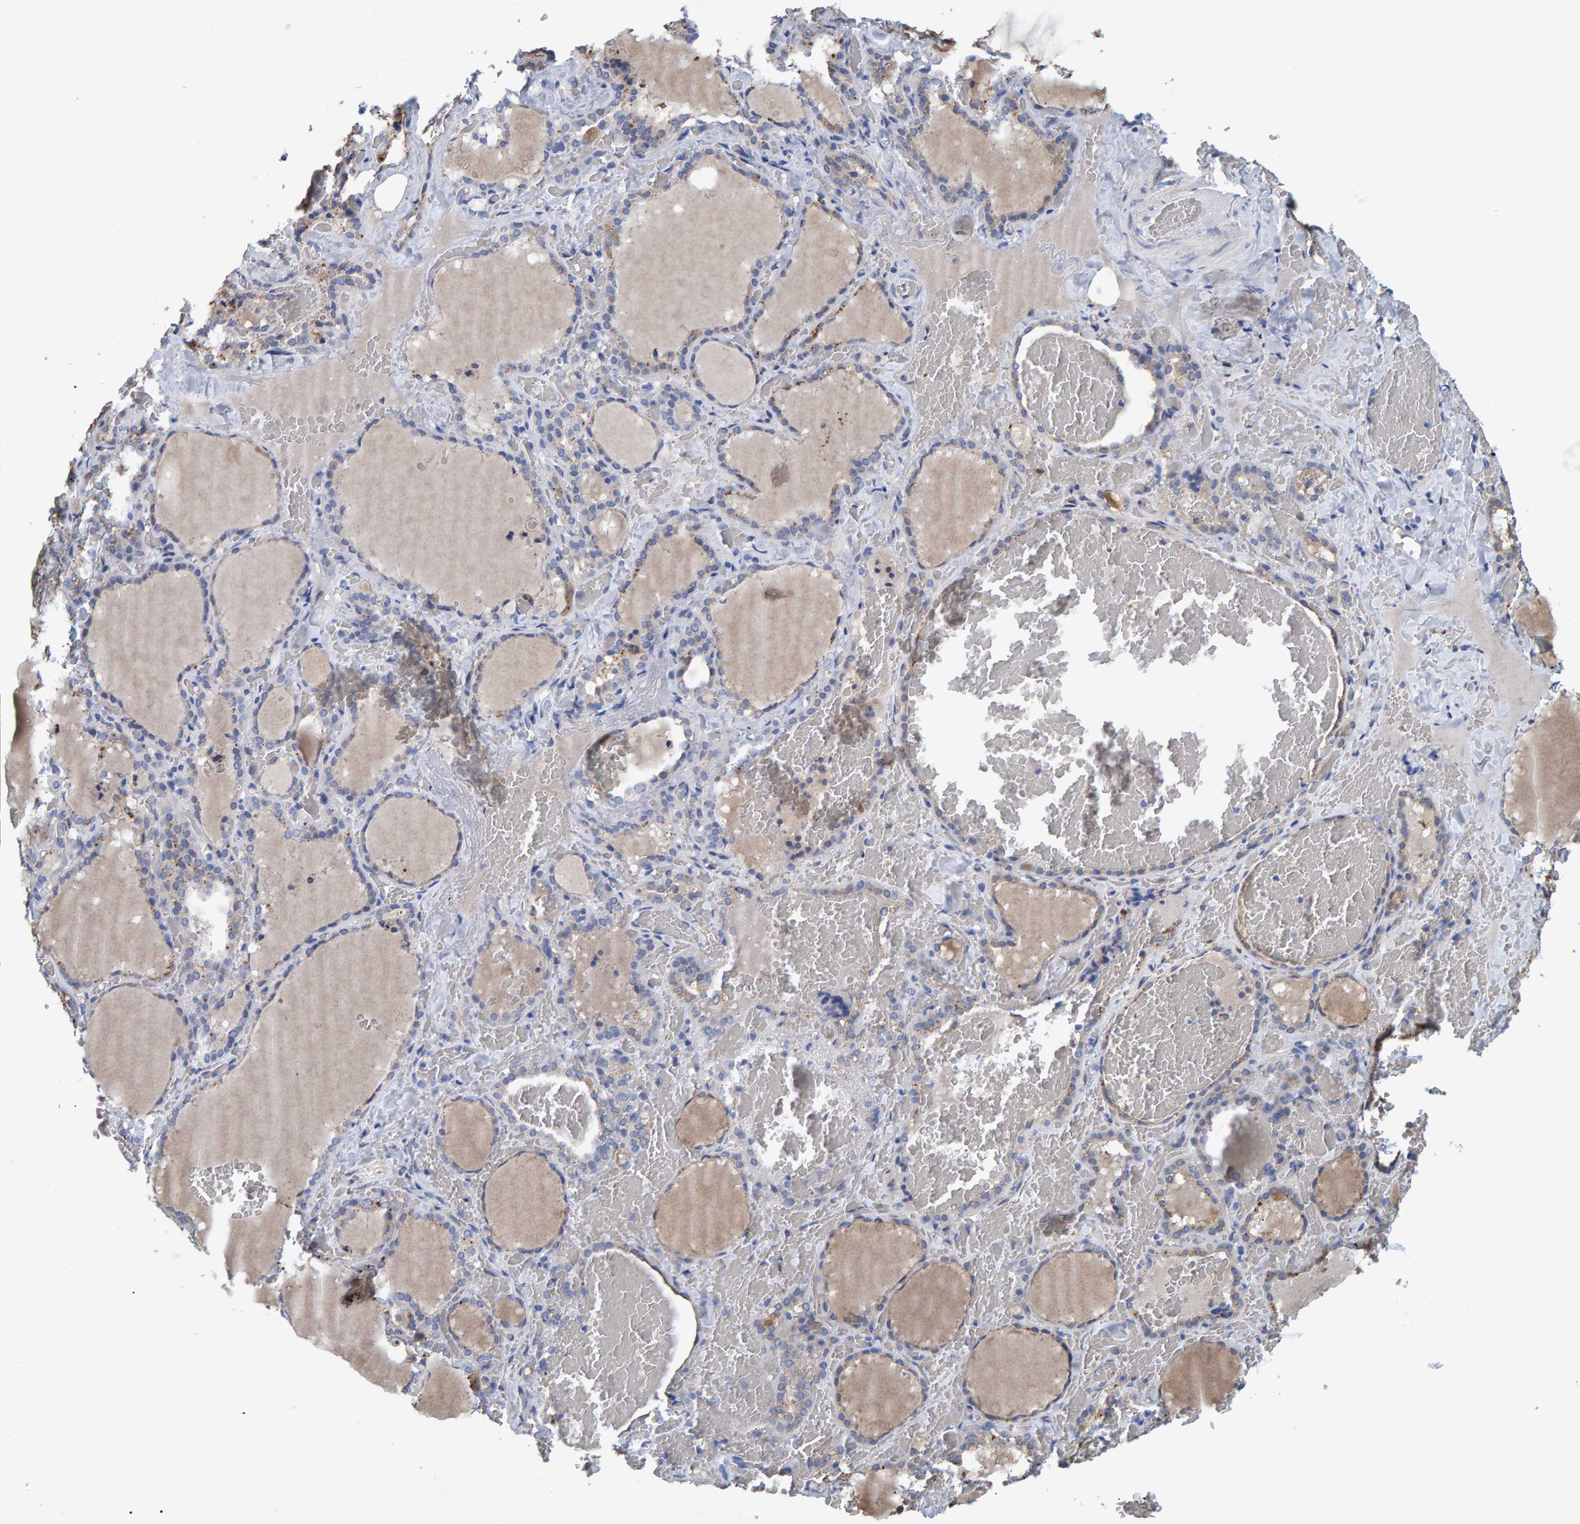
{"staining": {"intensity": "weak", "quantity": "<25%", "location": "cytoplasmic/membranous"}, "tissue": "thyroid gland", "cell_type": "Glandular cells", "image_type": "normal", "snomed": [{"axis": "morphology", "description": "Normal tissue, NOS"}, {"axis": "topography", "description": "Thyroid gland"}], "caption": "High magnification brightfield microscopy of unremarkable thyroid gland stained with DAB (3,3'-diaminobenzidine) (brown) and counterstained with hematoxylin (blue): glandular cells show no significant staining.", "gene": "IDO1", "patient": {"sex": "female", "age": 22}}